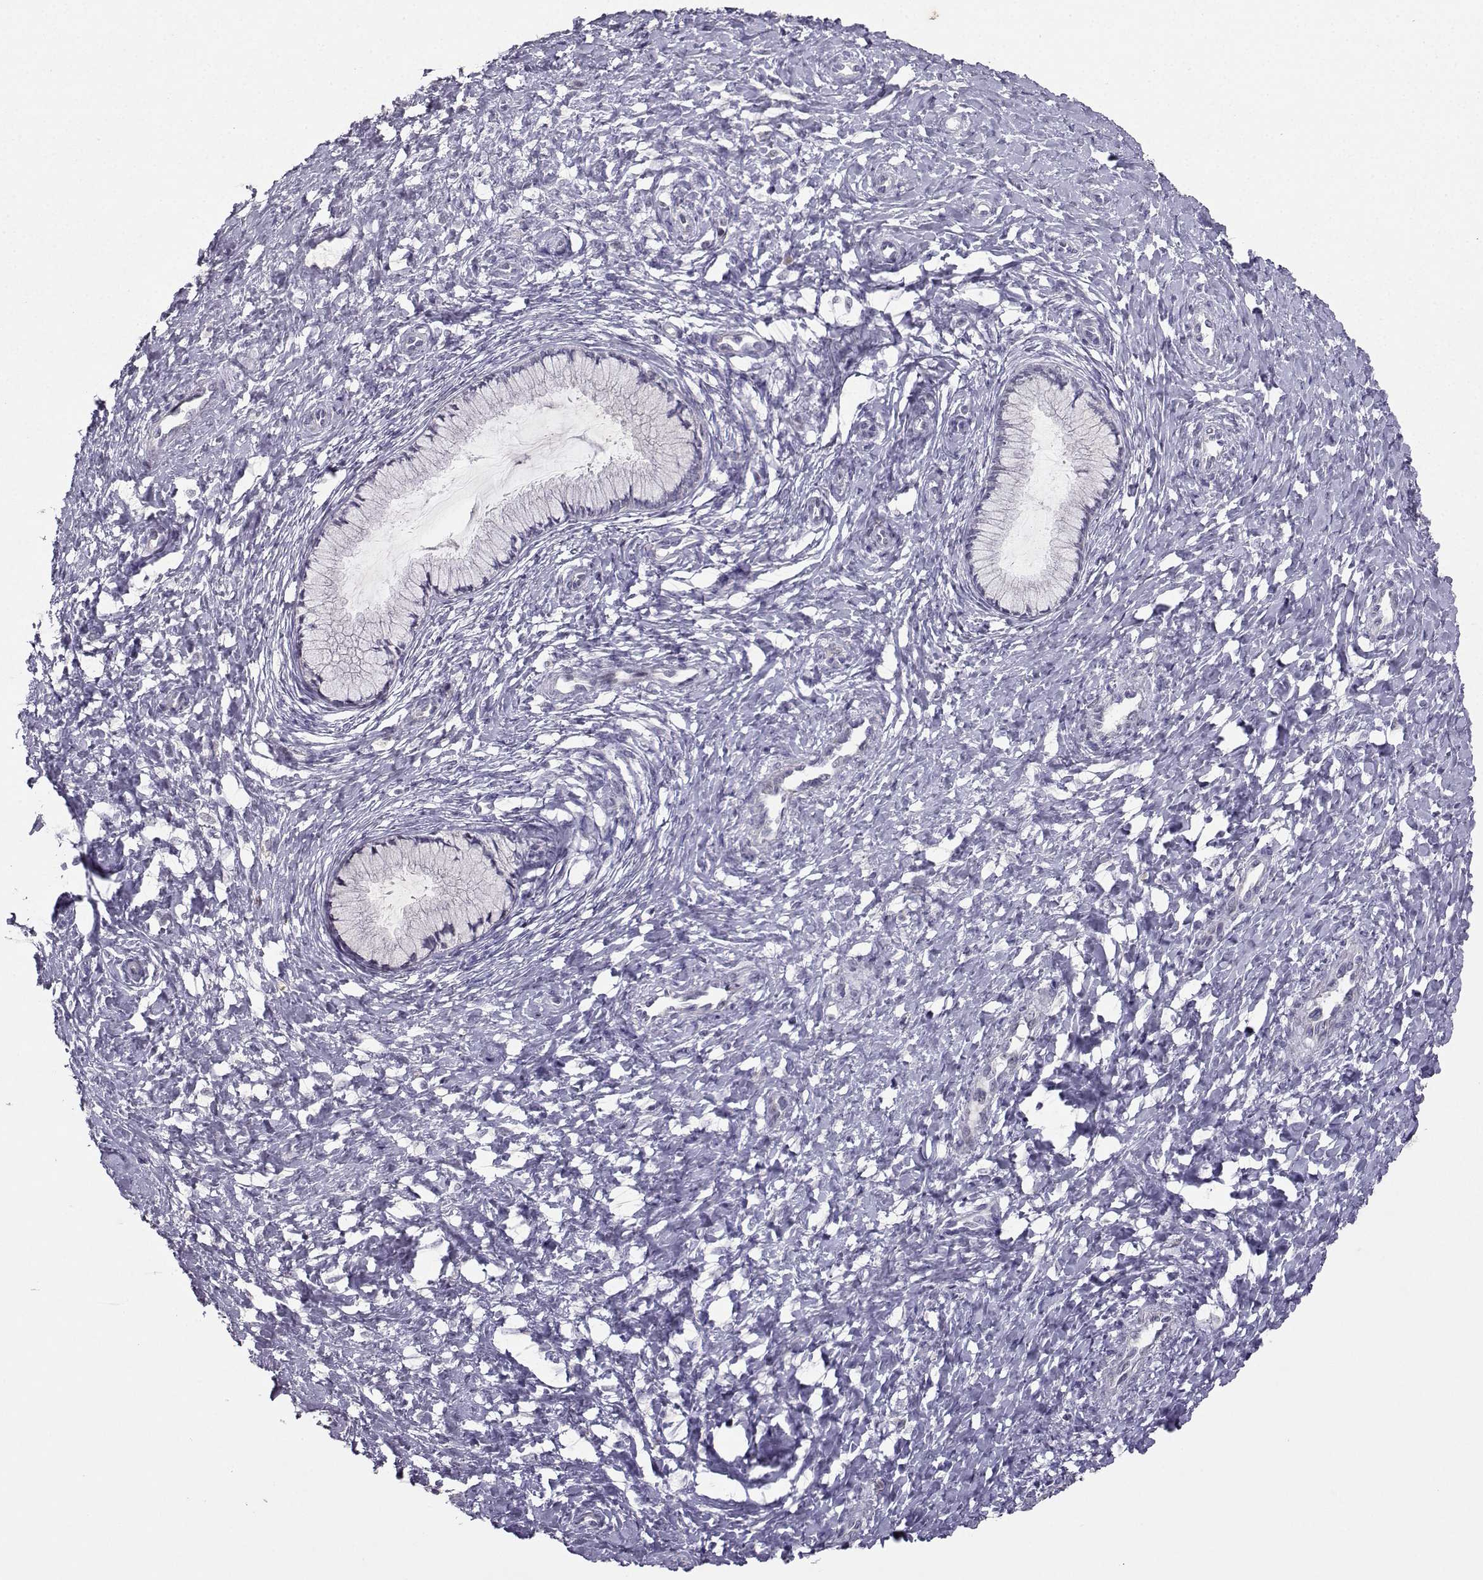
{"staining": {"intensity": "negative", "quantity": "none", "location": "none"}, "tissue": "cervix", "cell_type": "Glandular cells", "image_type": "normal", "snomed": [{"axis": "morphology", "description": "Normal tissue, NOS"}, {"axis": "topography", "description": "Cervix"}], "caption": "The image exhibits no staining of glandular cells in benign cervix.", "gene": "CARTPT", "patient": {"sex": "female", "age": 37}}